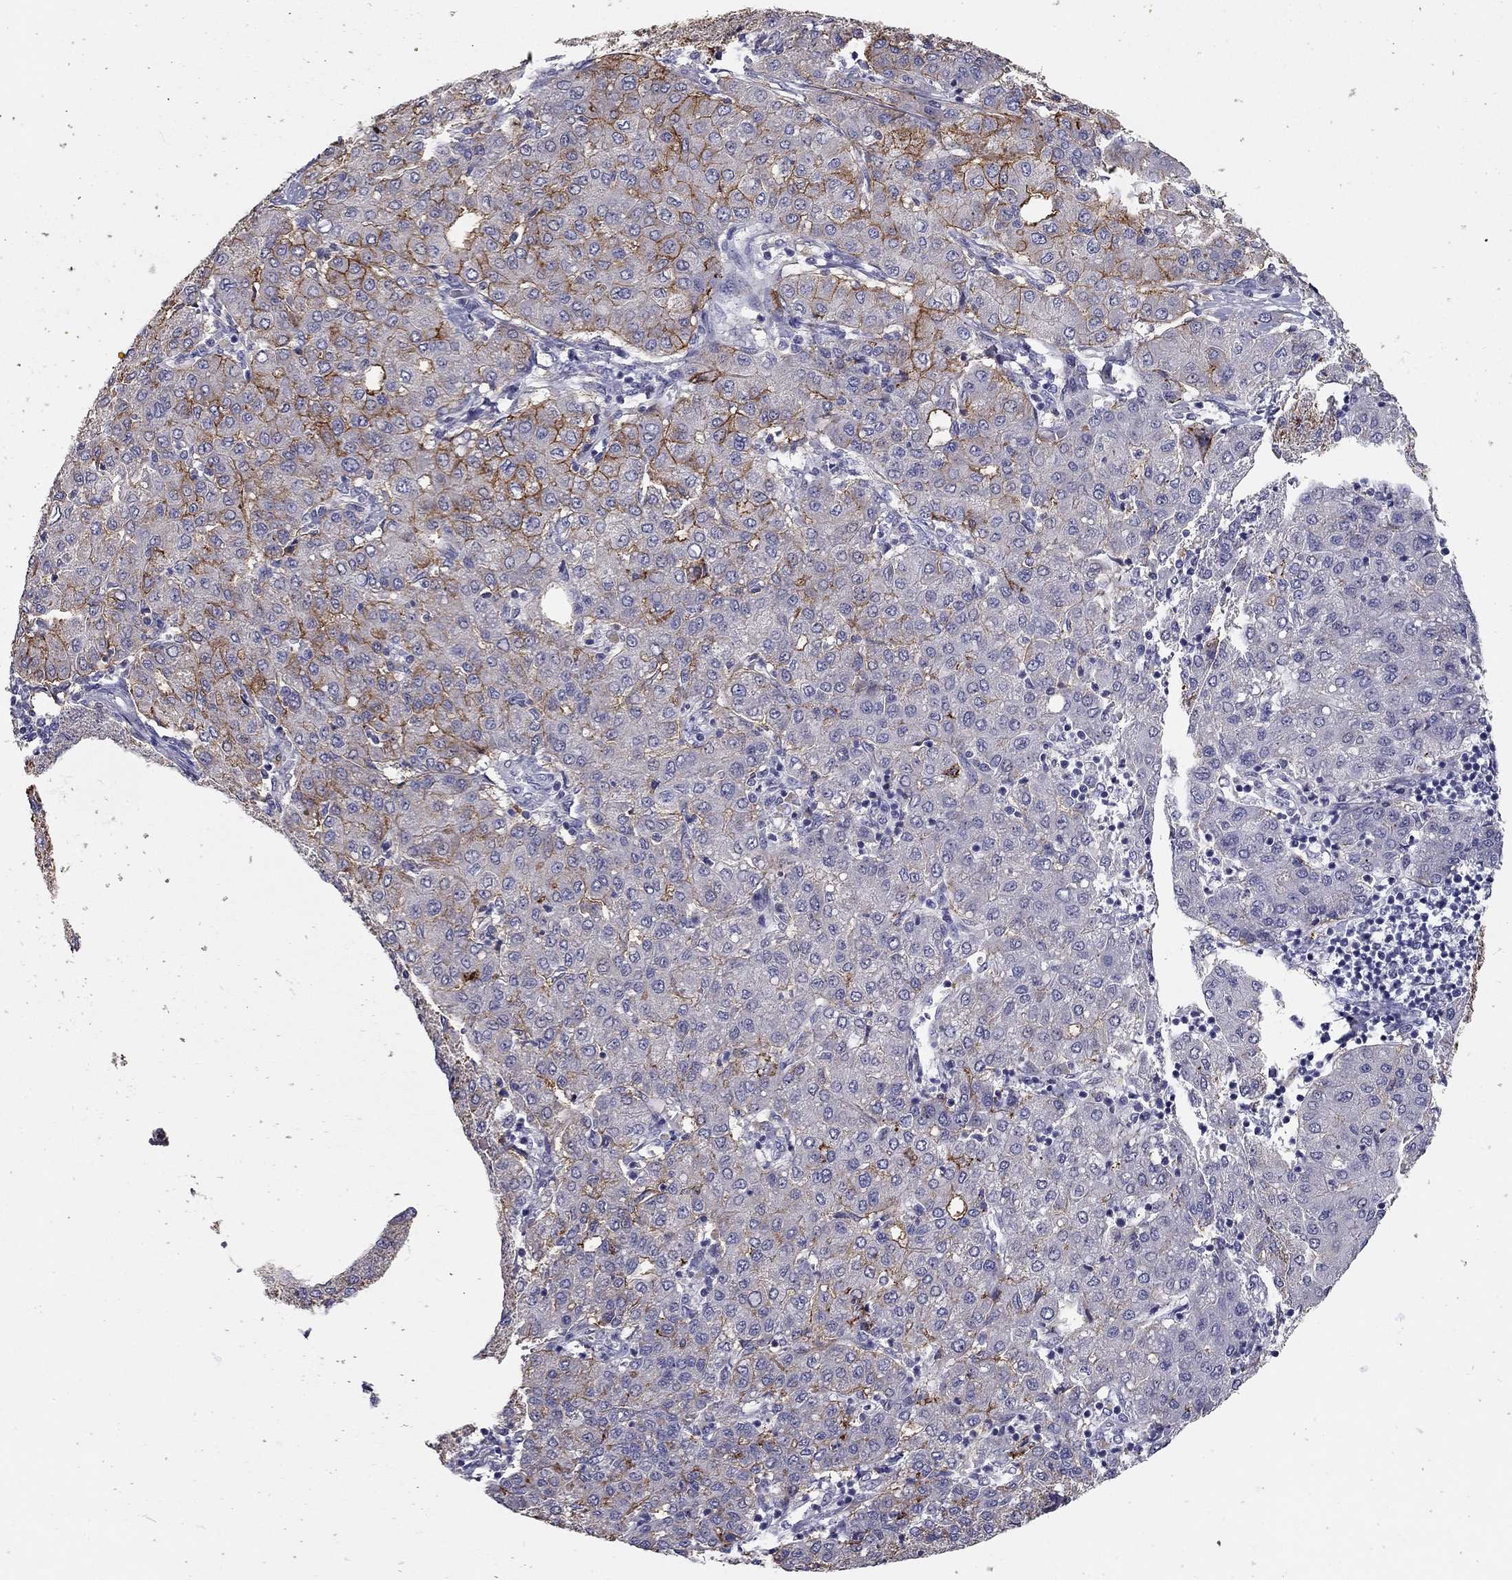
{"staining": {"intensity": "strong", "quantity": "25%-75%", "location": "cytoplasmic/membranous"}, "tissue": "liver cancer", "cell_type": "Tumor cells", "image_type": "cancer", "snomed": [{"axis": "morphology", "description": "Carcinoma, Hepatocellular, NOS"}, {"axis": "topography", "description": "Liver"}], "caption": "Immunohistochemistry staining of liver cancer, which reveals high levels of strong cytoplasmic/membranous expression in approximately 25%-75% of tumor cells indicating strong cytoplasmic/membranous protein positivity. The staining was performed using DAB (brown) for protein detection and nuclei were counterstained in hematoxylin (blue).", "gene": "SCARB1", "patient": {"sex": "male", "age": 65}}